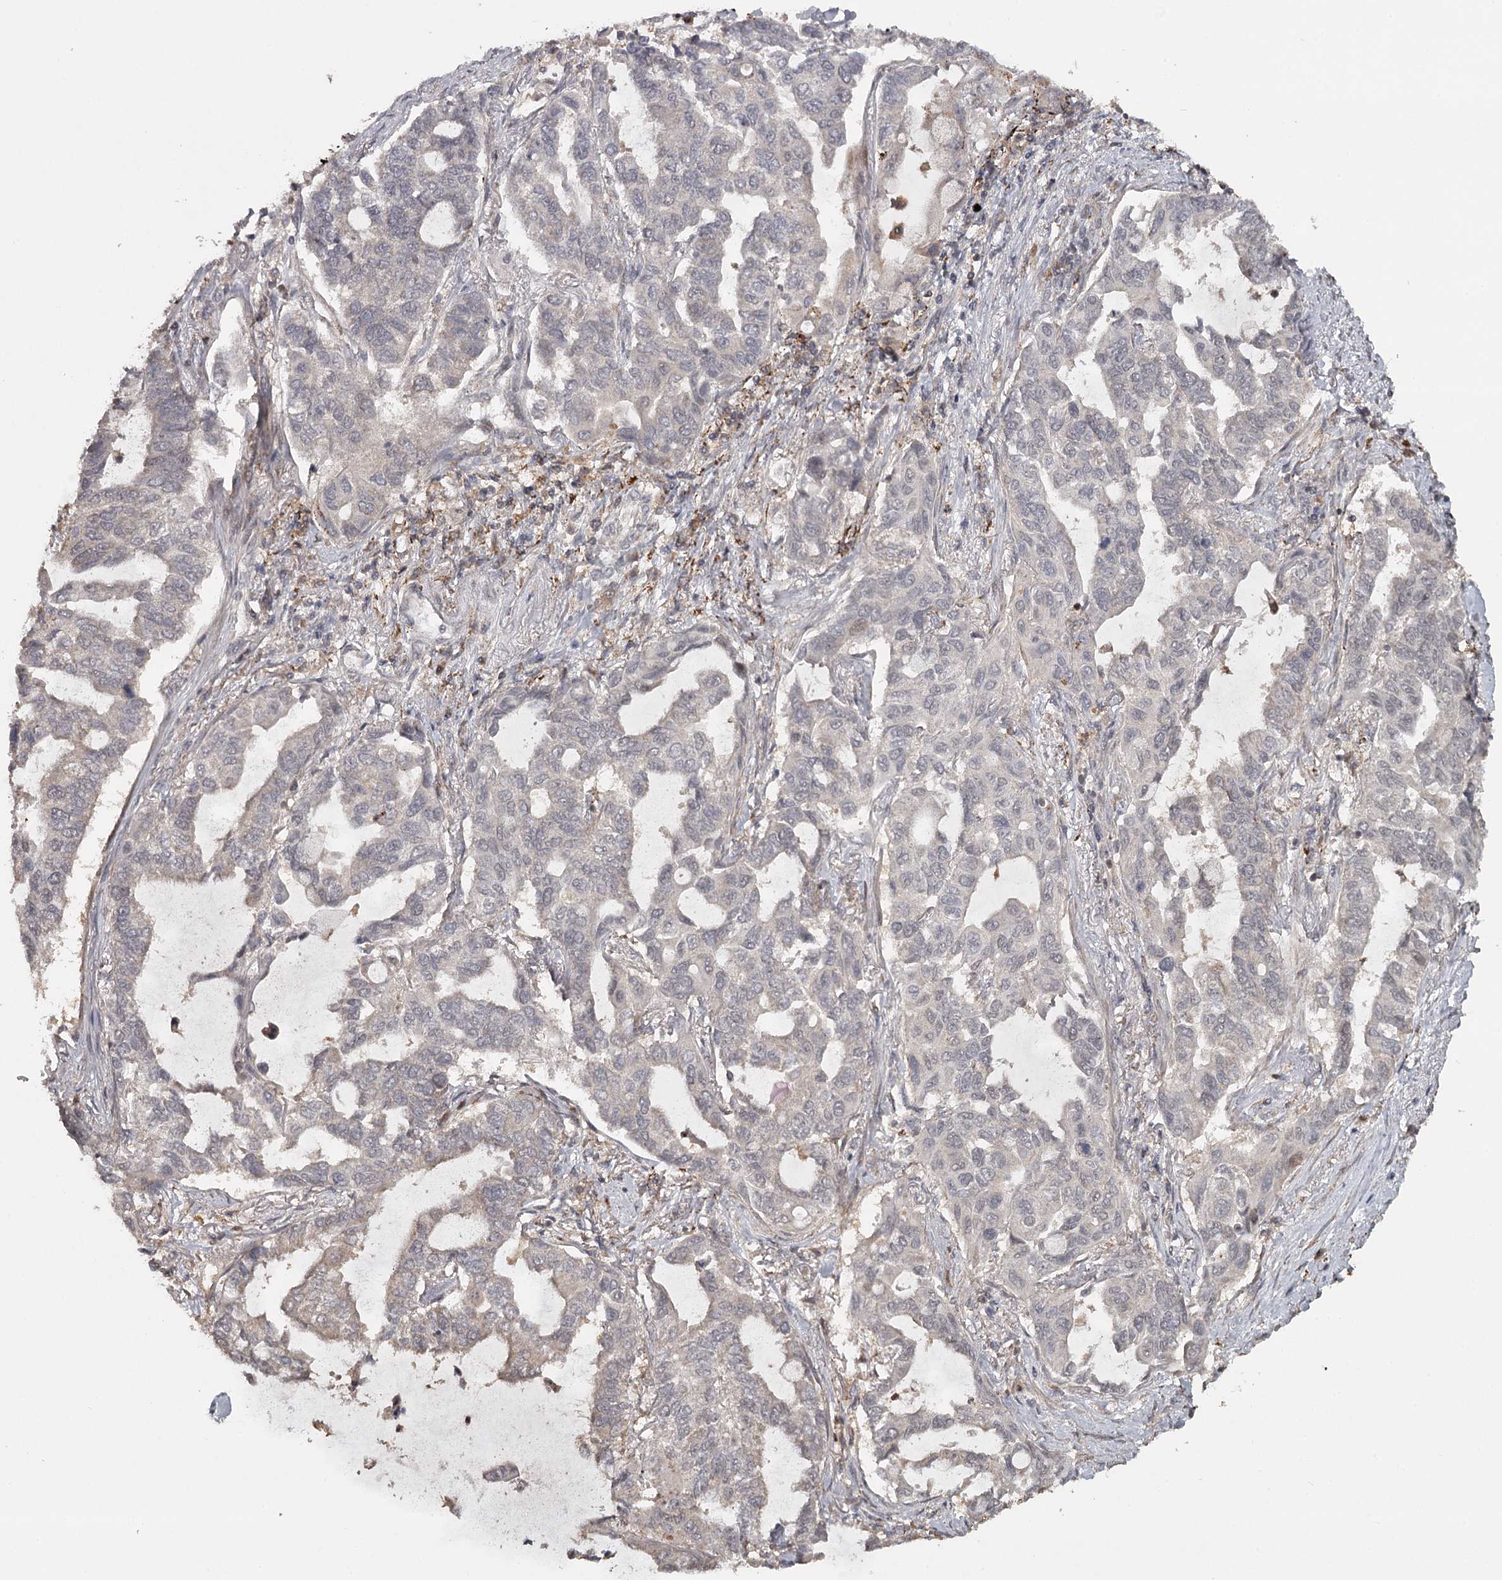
{"staining": {"intensity": "weak", "quantity": "<25%", "location": "cytoplasmic/membranous"}, "tissue": "lung cancer", "cell_type": "Tumor cells", "image_type": "cancer", "snomed": [{"axis": "morphology", "description": "Adenocarcinoma, NOS"}, {"axis": "topography", "description": "Lung"}], "caption": "An image of lung cancer (adenocarcinoma) stained for a protein demonstrates no brown staining in tumor cells. The staining is performed using DAB brown chromogen with nuclei counter-stained in using hematoxylin.", "gene": "FAXC", "patient": {"sex": "male", "age": 64}}